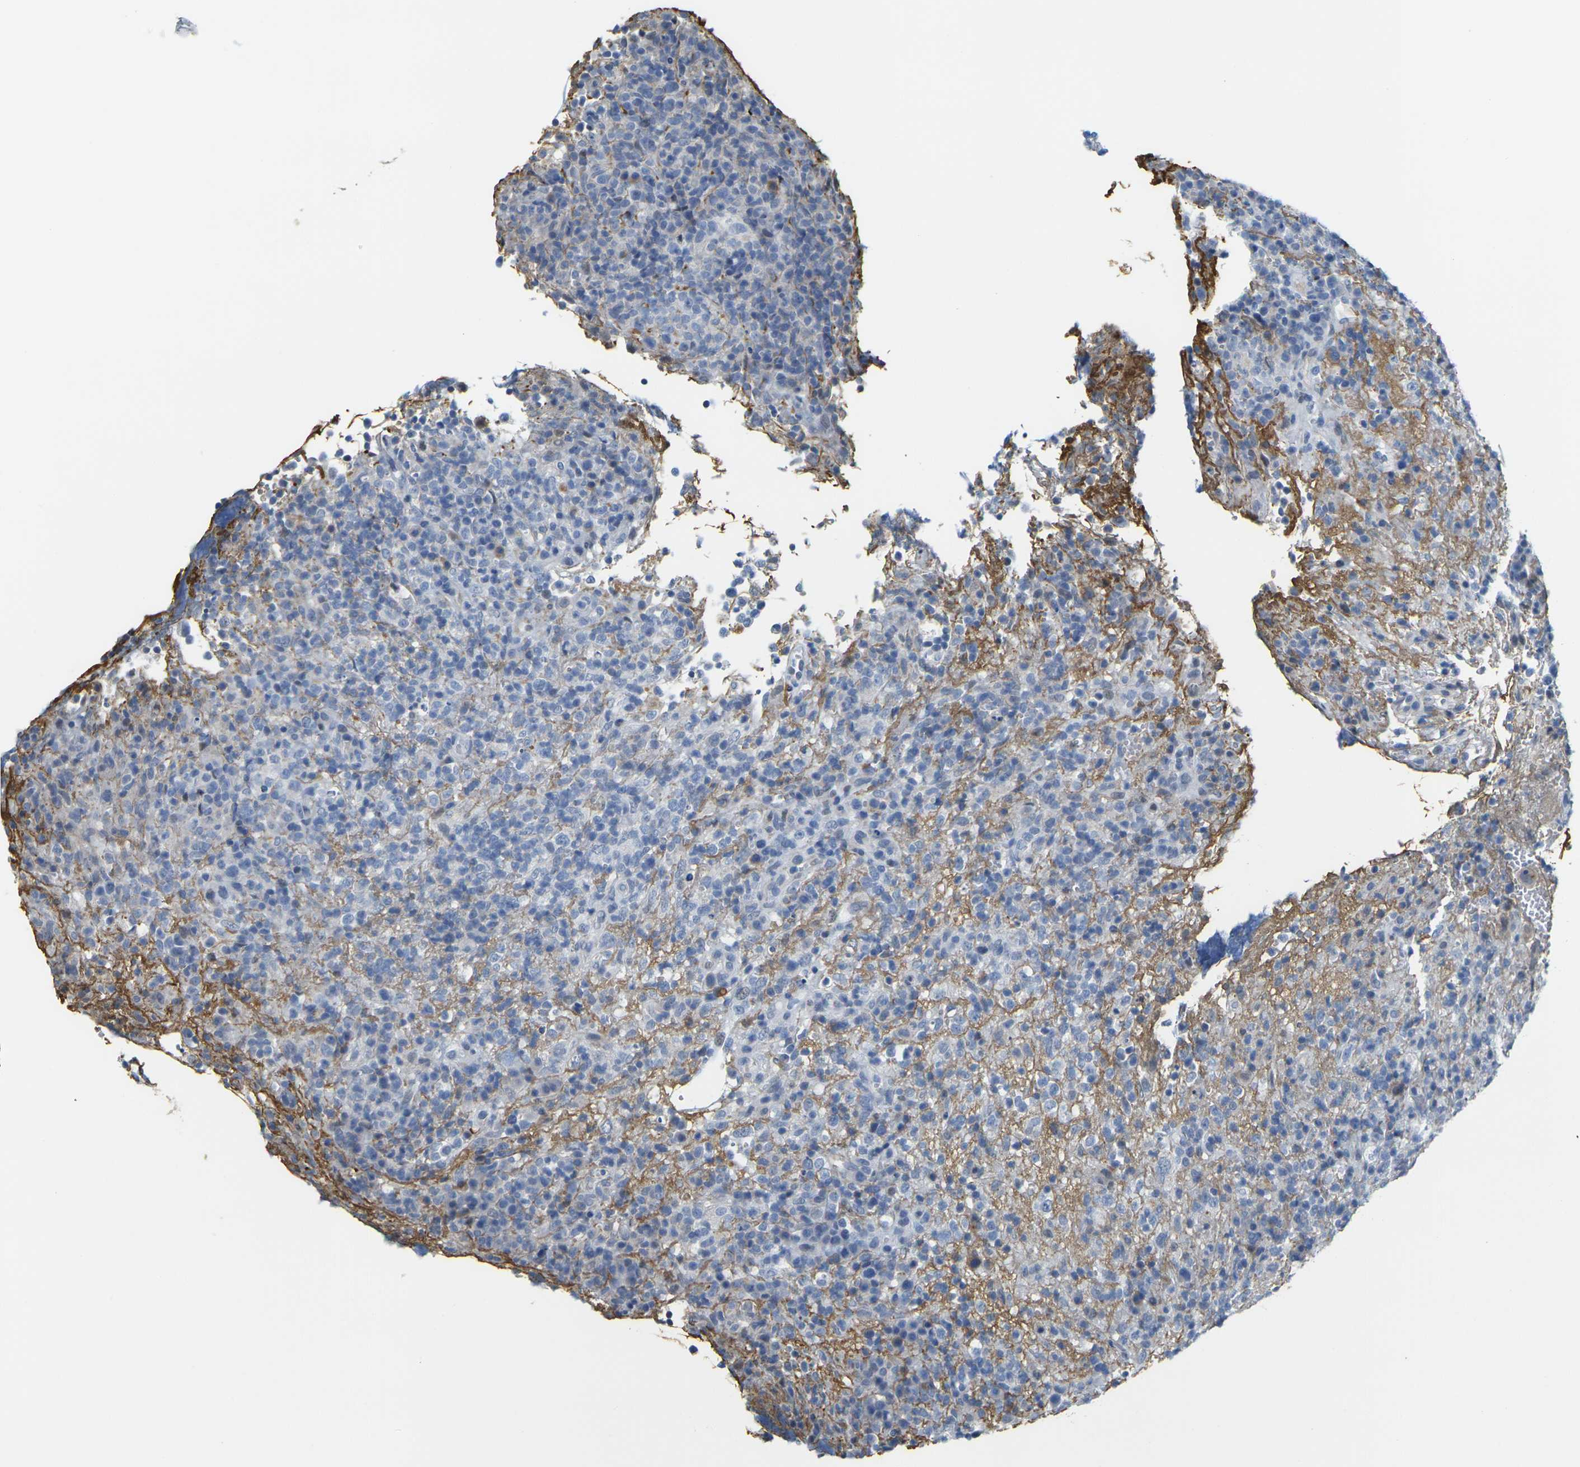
{"staining": {"intensity": "negative", "quantity": "none", "location": "none"}, "tissue": "lymphoma", "cell_type": "Tumor cells", "image_type": "cancer", "snomed": [{"axis": "morphology", "description": "Malignant lymphoma, non-Hodgkin's type, High grade"}, {"axis": "topography", "description": "Lymph node"}], "caption": "The image shows no staining of tumor cells in lymphoma. The staining was performed using DAB (3,3'-diaminobenzidine) to visualize the protein expression in brown, while the nuclei were stained in blue with hematoxylin (Magnification: 20x).", "gene": "OTOF", "patient": {"sex": "female", "age": 76}}